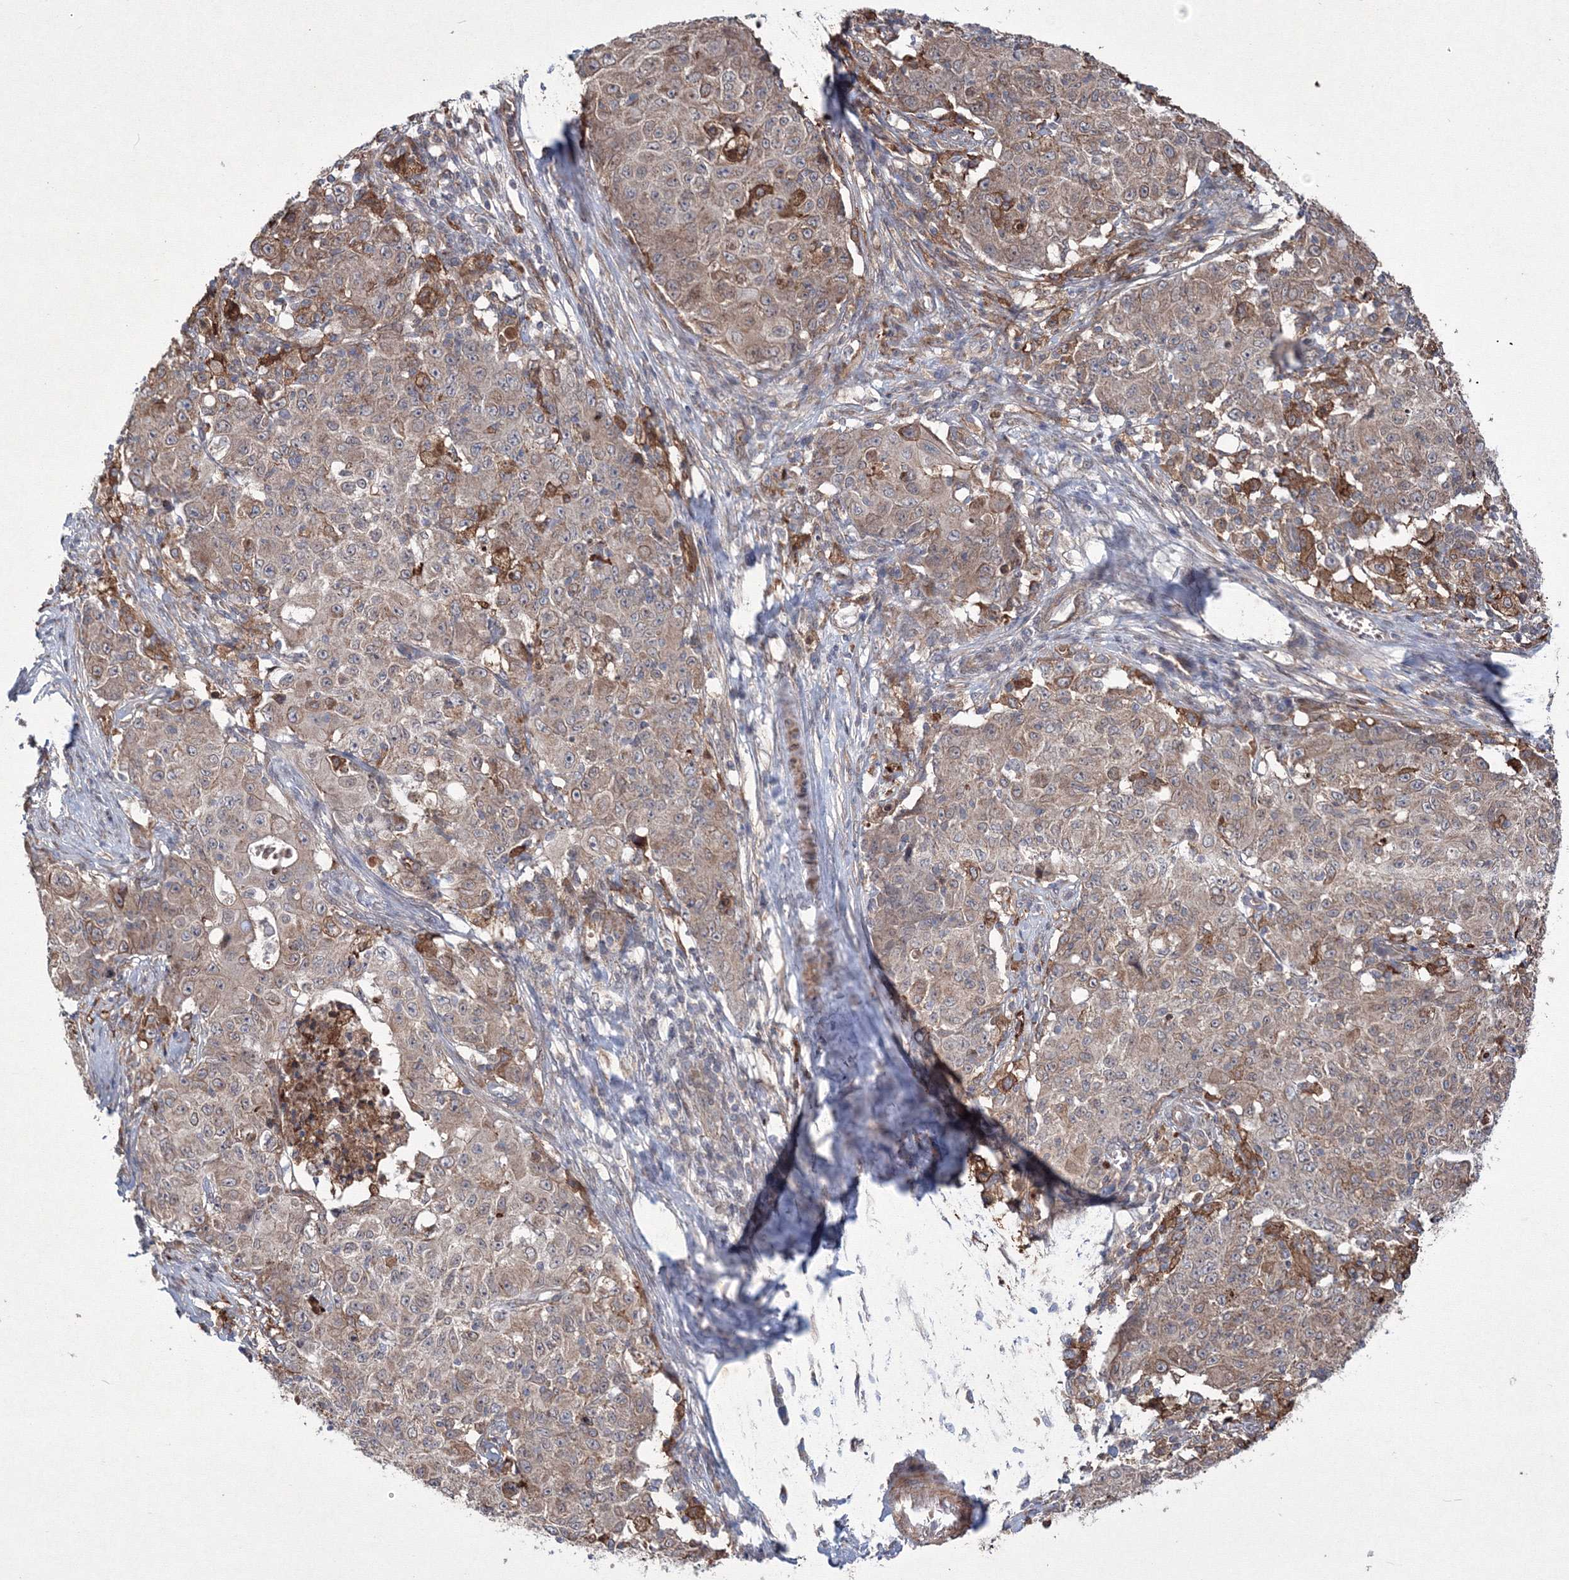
{"staining": {"intensity": "moderate", "quantity": ">75%", "location": "cytoplasmic/membranous"}, "tissue": "ovarian cancer", "cell_type": "Tumor cells", "image_type": "cancer", "snomed": [{"axis": "morphology", "description": "Carcinoma, endometroid"}, {"axis": "topography", "description": "Ovary"}], "caption": "Human ovarian endometroid carcinoma stained with a brown dye demonstrates moderate cytoplasmic/membranous positive staining in approximately >75% of tumor cells.", "gene": "RANBP3L", "patient": {"sex": "female", "age": 42}}